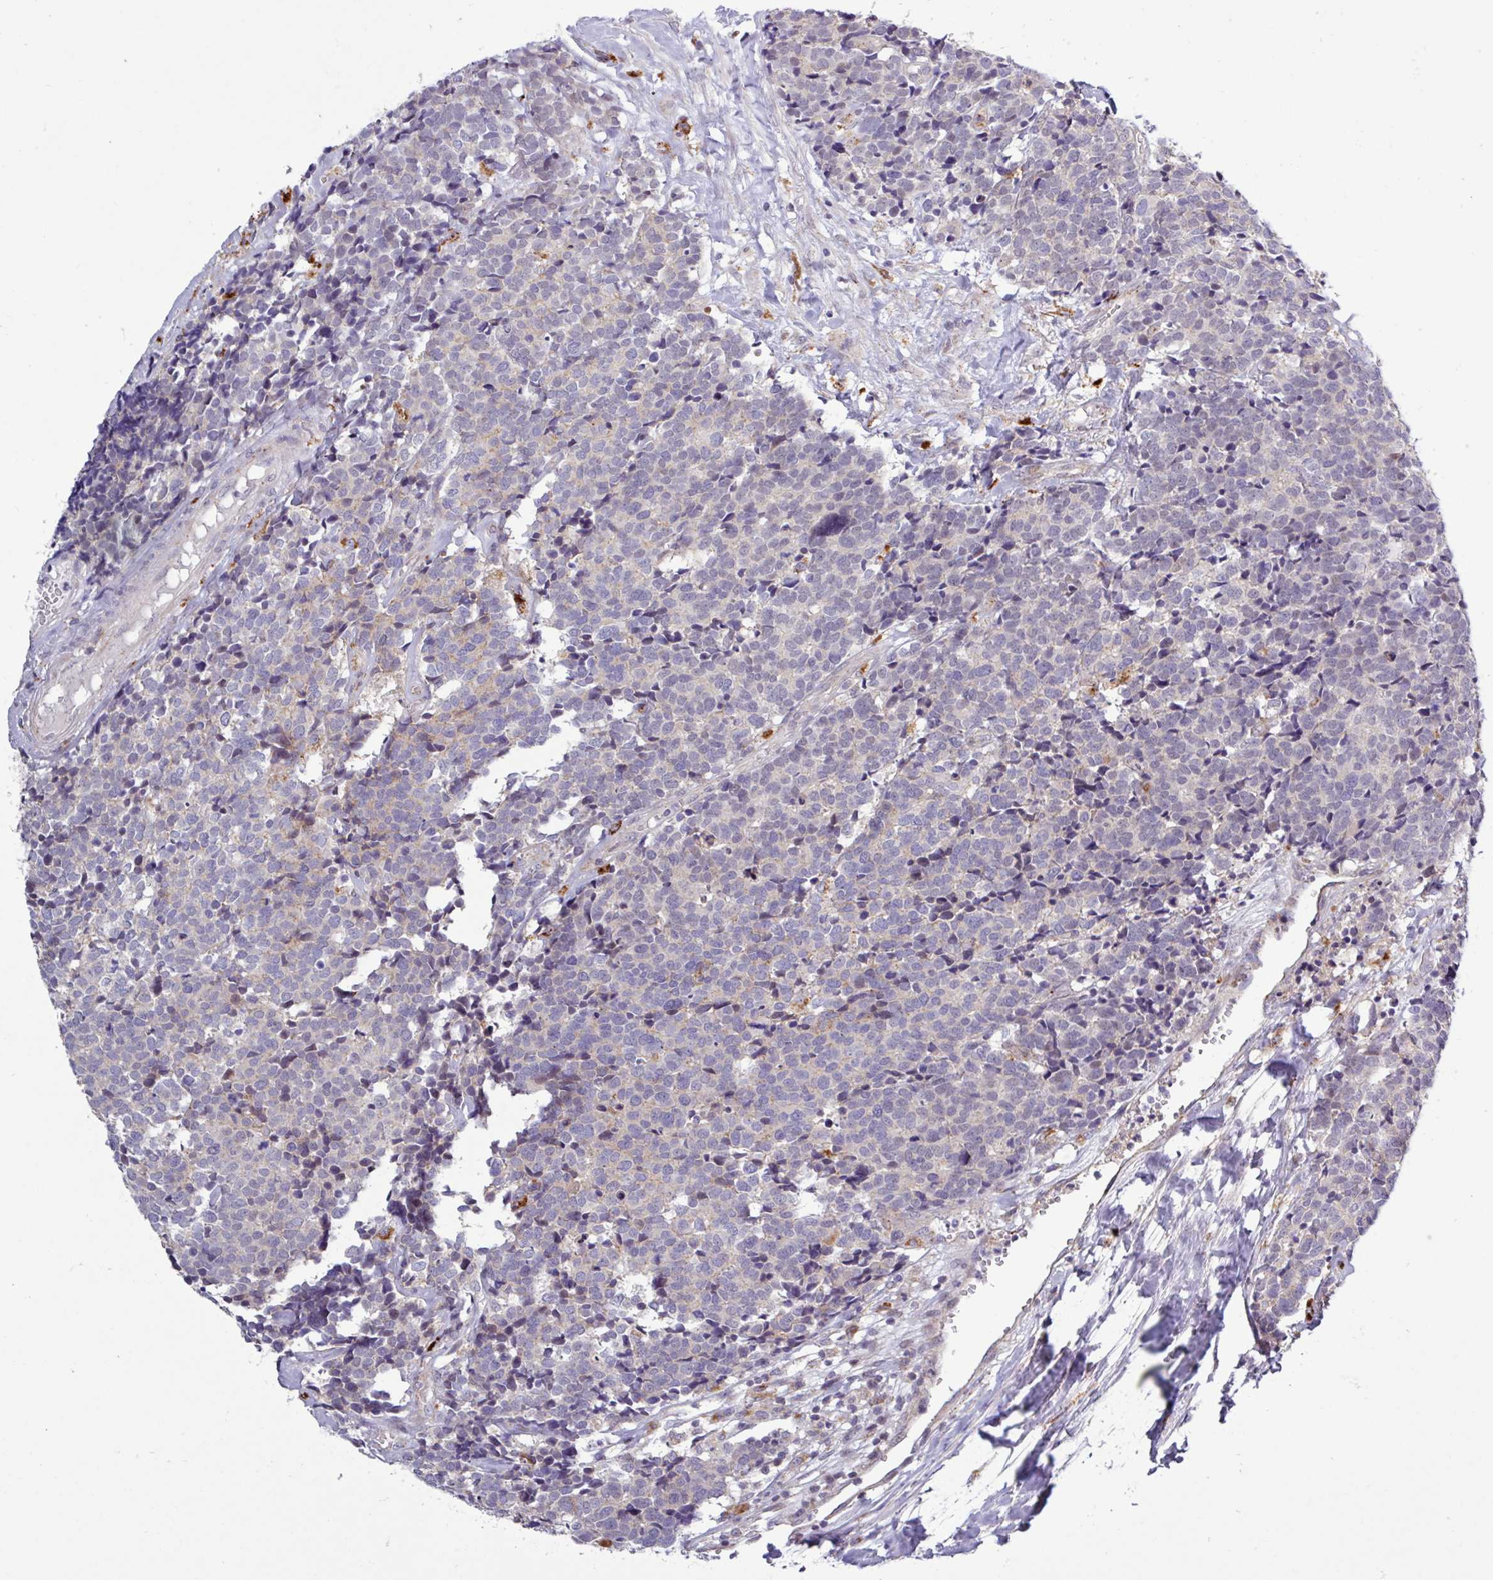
{"staining": {"intensity": "negative", "quantity": "none", "location": "none"}, "tissue": "carcinoid", "cell_type": "Tumor cells", "image_type": "cancer", "snomed": [{"axis": "morphology", "description": "Carcinoid, malignant, NOS"}, {"axis": "topography", "description": "Skin"}], "caption": "Immunohistochemistry photomicrograph of carcinoid (malignant) stained for a protein (brown), which displays no staining in tumor cells. (DAB (3,3'-diaminobenzidine) immunohistochemistry, high magnification).", "gene": "AMIGO2", "patient": {"sex": "female", "age": 79}}